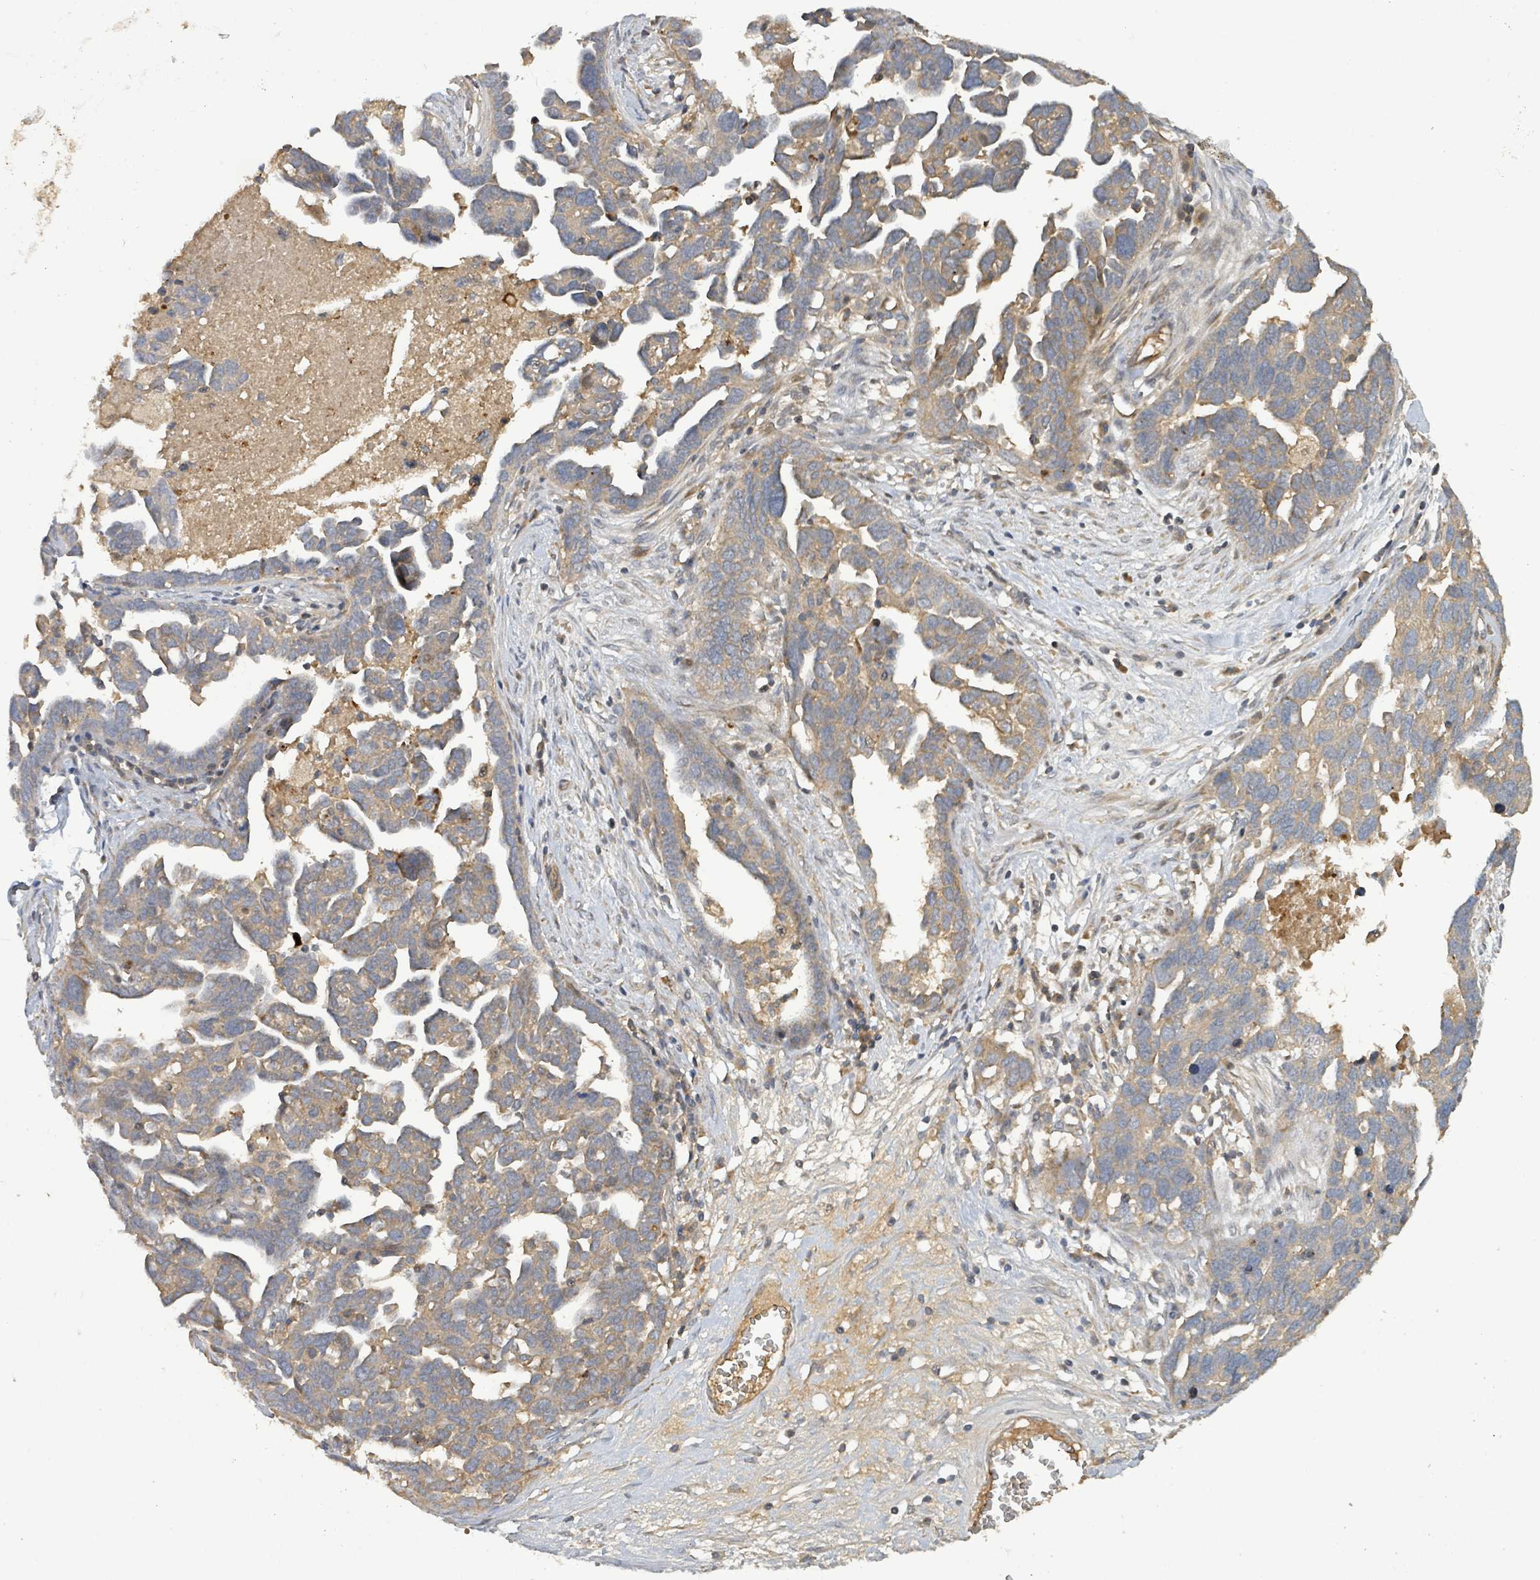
{"staining": {"intensity": "moderate", "quantity": ">75%", "location": "cytoplasmic/membranous"}, "tissue": "ovarian cancer", "cell_type": "Tumor cells", "image_type": "cancer", "snomed": [{"axis": "morphology", "description": "Cystadenocarcinoma, serous, NOS"}, {"axis": "topography", "description": "Ovary"}], "caption": "High-magnification brightfield microscopy of serous cystadenocarcinoma (ovarian) stained with DAB (brown) and counterstained with hematoxylin (blue). tumor cells exhibit moderate cytoplasmic/membranous expression is seen in about>75% of cells. (IHC, brightfield microscopy, high magnification).", "gene": "STARD4", "patient": {"sex": "female", "age": 54}}